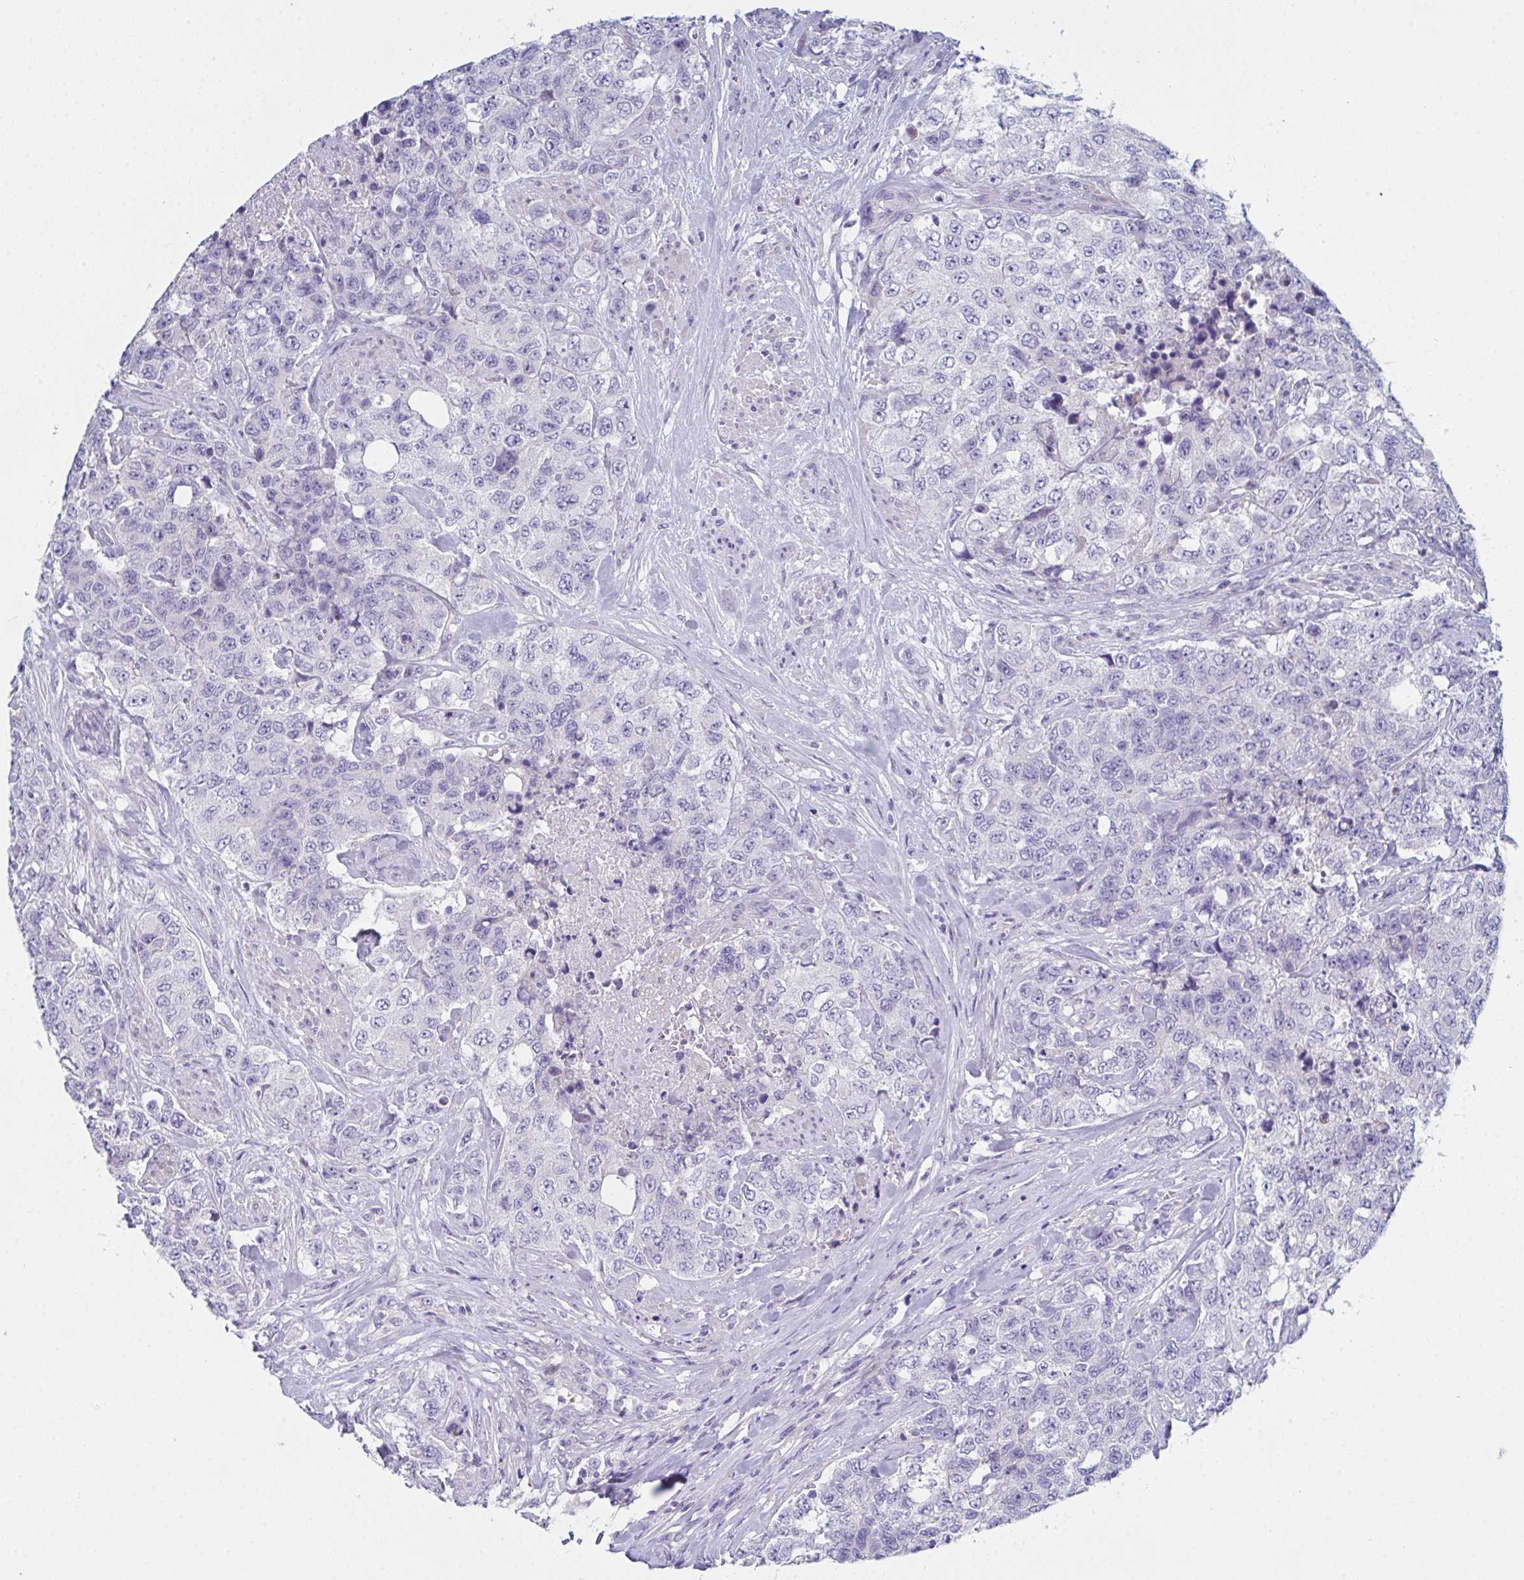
{"staining": {"intensity": "negative", "quantity": "none", "location": "none"}, "tissue": "urothelial cancer", "cell_type": "Tumor cells", "image_type": "cancer", "snomed": [{"axis": "morphology", "description": "Urothelial carcinoma, High grade"}, {"axis": "topography", "description": "Urinary bladder"}], "caption": "DAB (3,3'-diaminobenzidine) immunohistochemical staining of high-grade urothelial carcinoma demonstrates no significant positivity in tumor cells.", "gene": "FBXO47", "patient": {"sex": "female", "age": 78}}